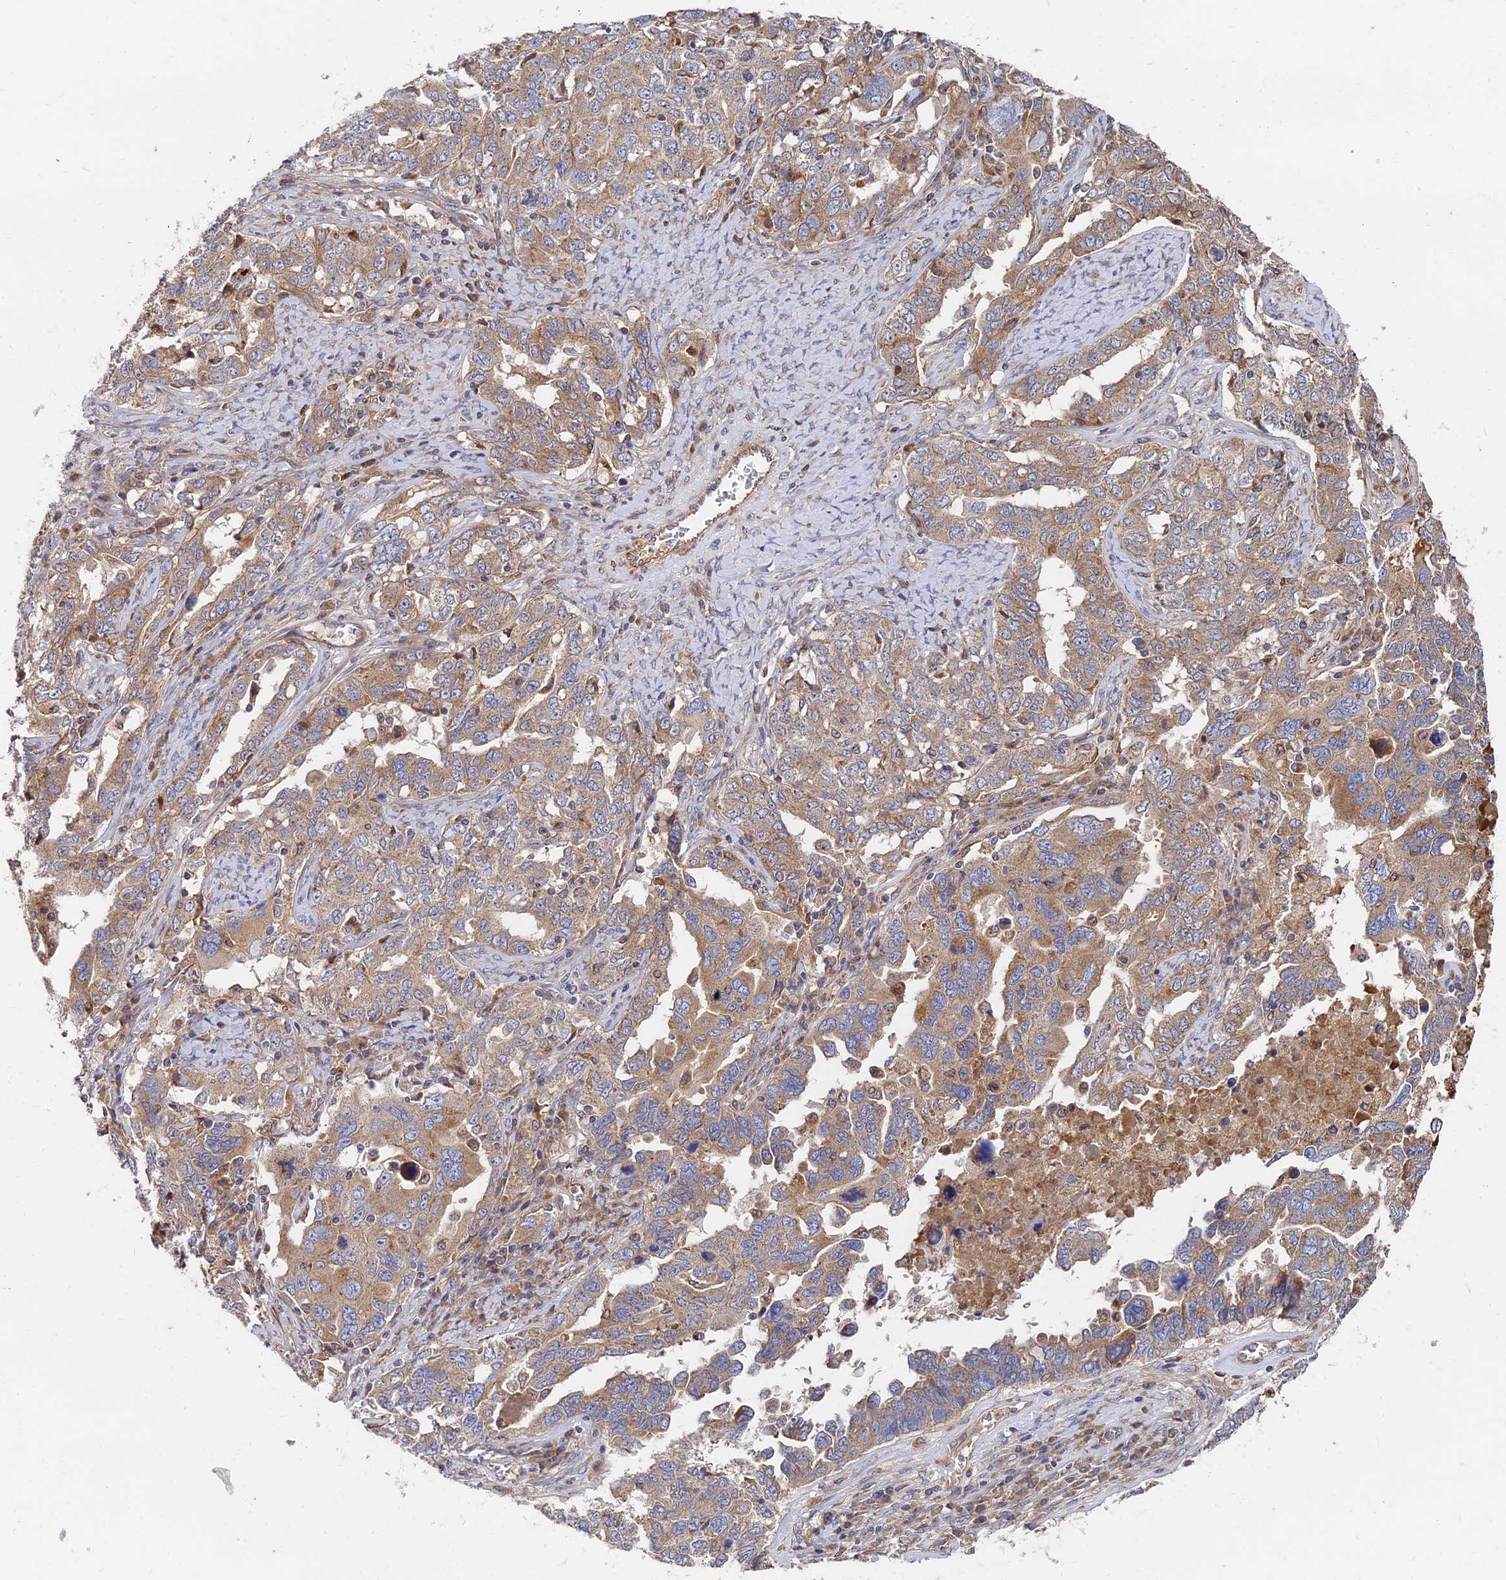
{"staining": {"intensity": "moderate", "quantity": ">75%", "location": "cytoplasmic/membranous"}, "tissue": "ovarian cancer", "cell_type": "Tumor cells", "image_type": "cancer", "snomed": [{"axis": "morphology", "description": "Carcinoma, endometroid"}, {"axis": "topography", "description": "Ovary"}], "caption": "Protein staining shows moderate cytoplasmic/membranous positivity in approximately >75% of tumor cells in ovarian cancer. Ihc stains the protein in brown and the nuclei are stained blue.", "gene": "CCZ1", "patient": {"sex": "female", "age": 62}}